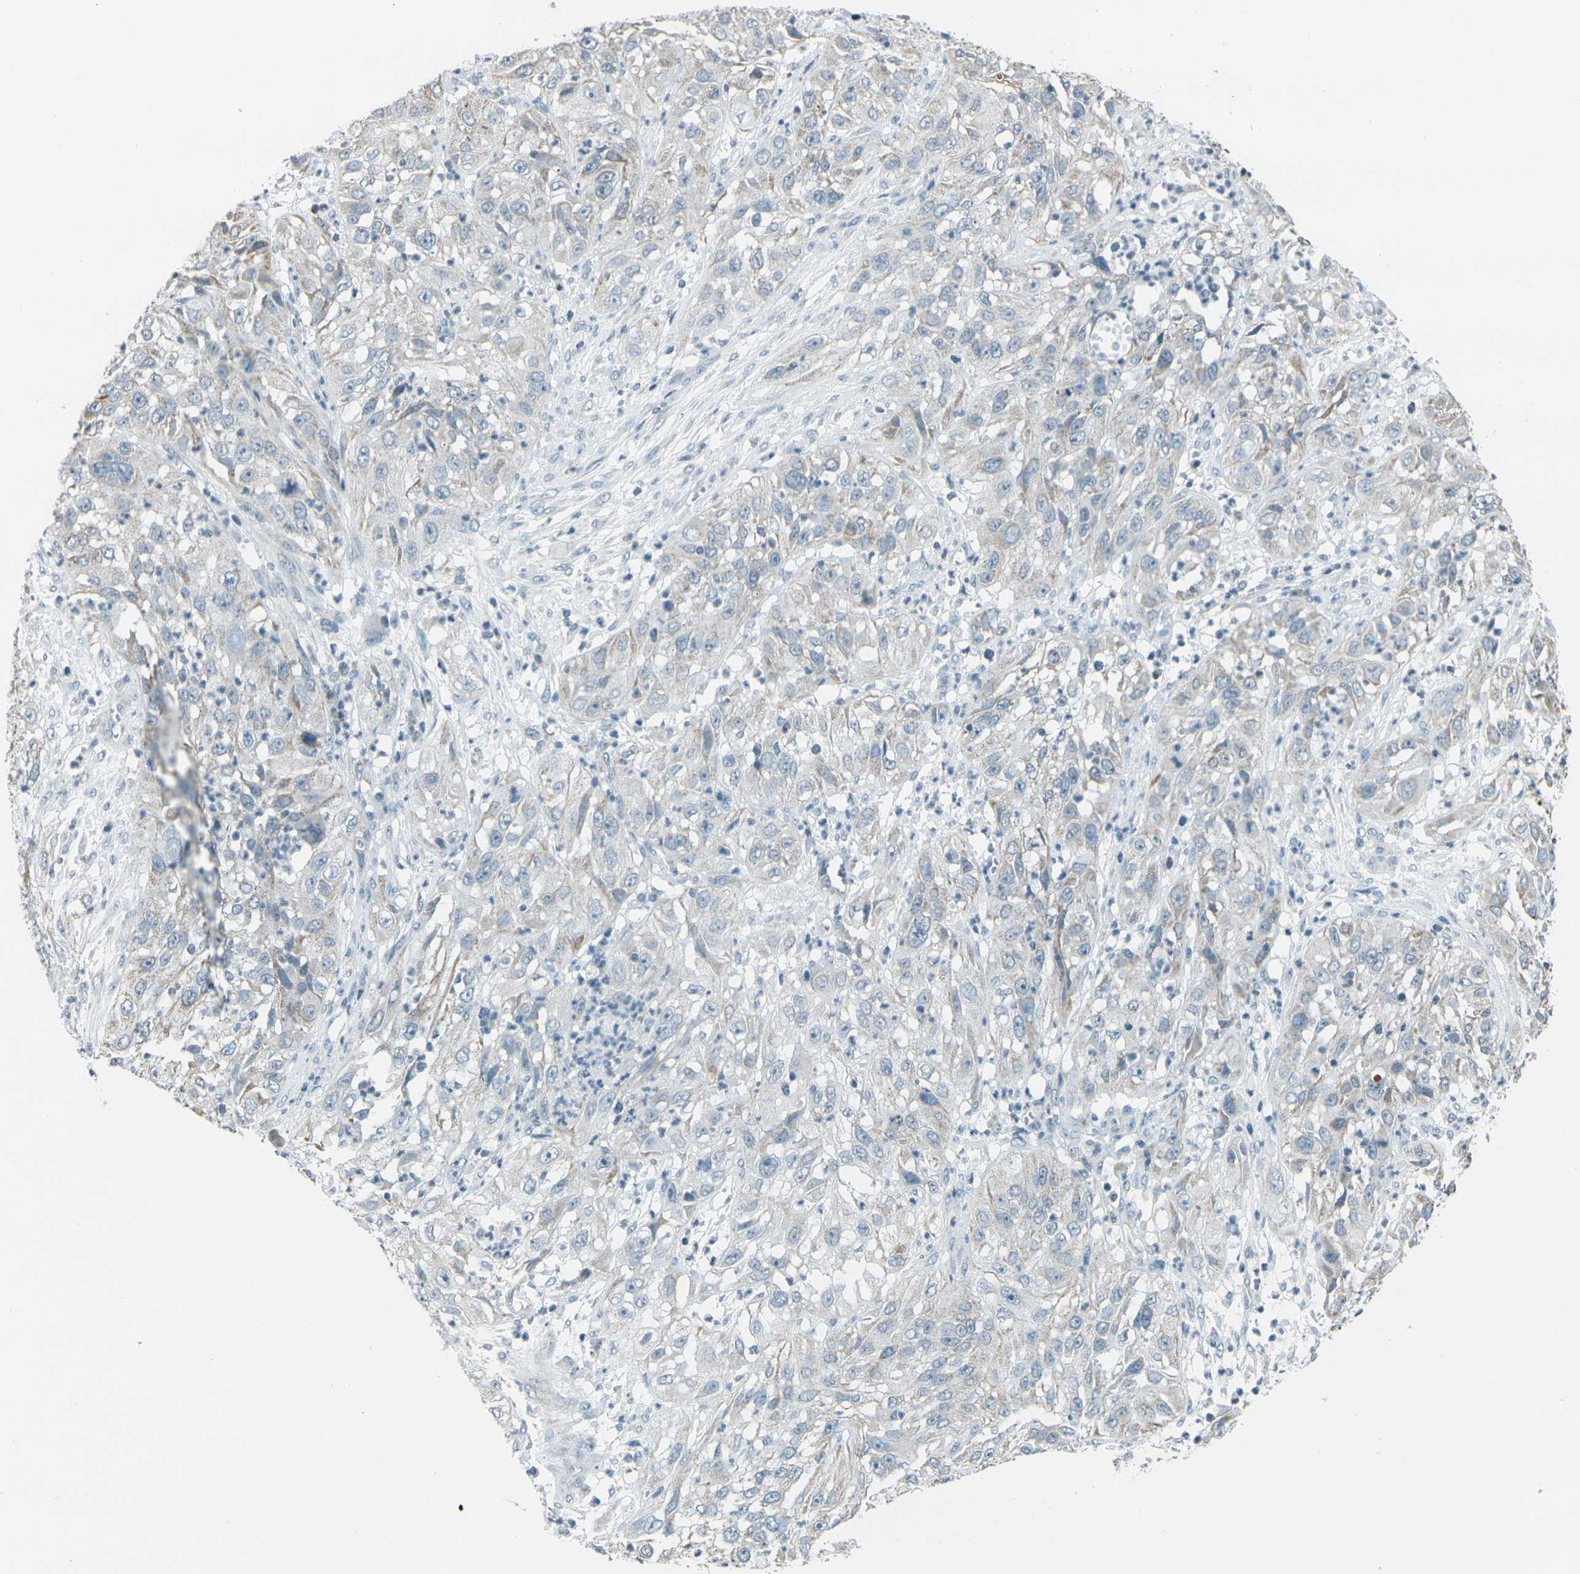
{"staining": {"intensity": "weak", "quantity": "25%-75%", "location": "cytoplasmic/membranous"}, "tissue": "cervical cancer", "cell_type": "Tumor cells", "image_type": "cancer", "snomed": [{"axis": "morphology", "description": "Squamous cell carcinoma, NOS"}, {"axis": "topography", "description": "Cervix"}], "caption": "Immunohistochemical staining of squamous cell carcinoma (cervical) shows low levels of weak cytoplasmic/membranous expression in about 25%-75% of tumor cells. The staining was performed using DAB to visualize the protein expression in brown, while the nuclei were stained in blue with hematoxylin (Magnification: 20x).", "gene": "H2BC1", "patient": {"sex": "female", "age": 32}}